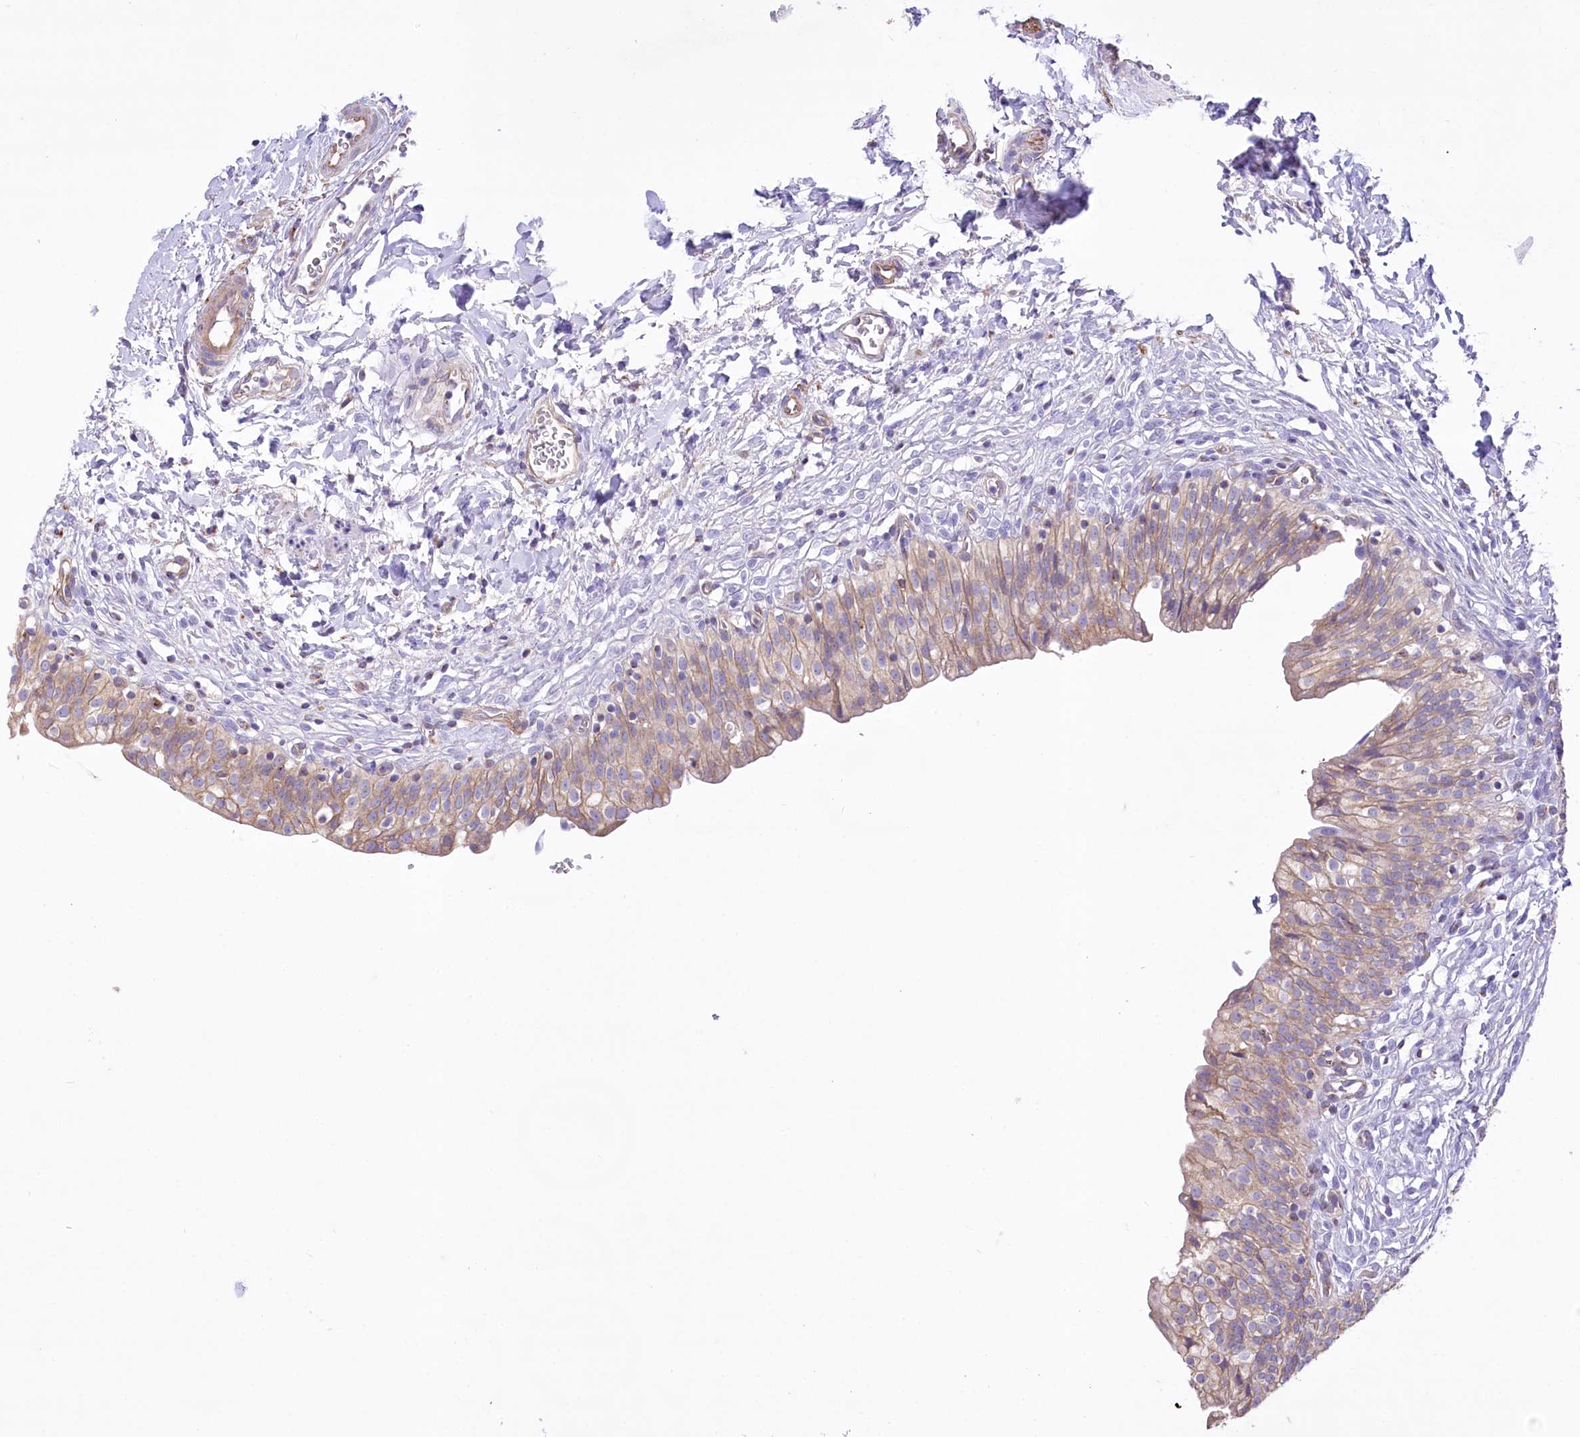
{"staining": {"intensity": "moderate", "quantity": "25%-75%", "location": "cytoplasmic/membranous"}, "tissue": "urinary bladder", "cell_type": "Urothelial cells", "image_type": "normal", "snomed": [{"axis": "morphology", "description": "Normal tissue, NOS"}, {"axis": "topography", "description": "Urinary bladder"}], "caption": "Urothelial cells demonstrate medium levels of moderate cytoplasmic/membranous expression in about 25%-75% of cells in benign urinary bladder.", "gene": "LRRC34", "patient": {"sex": "male", "age": 55}}